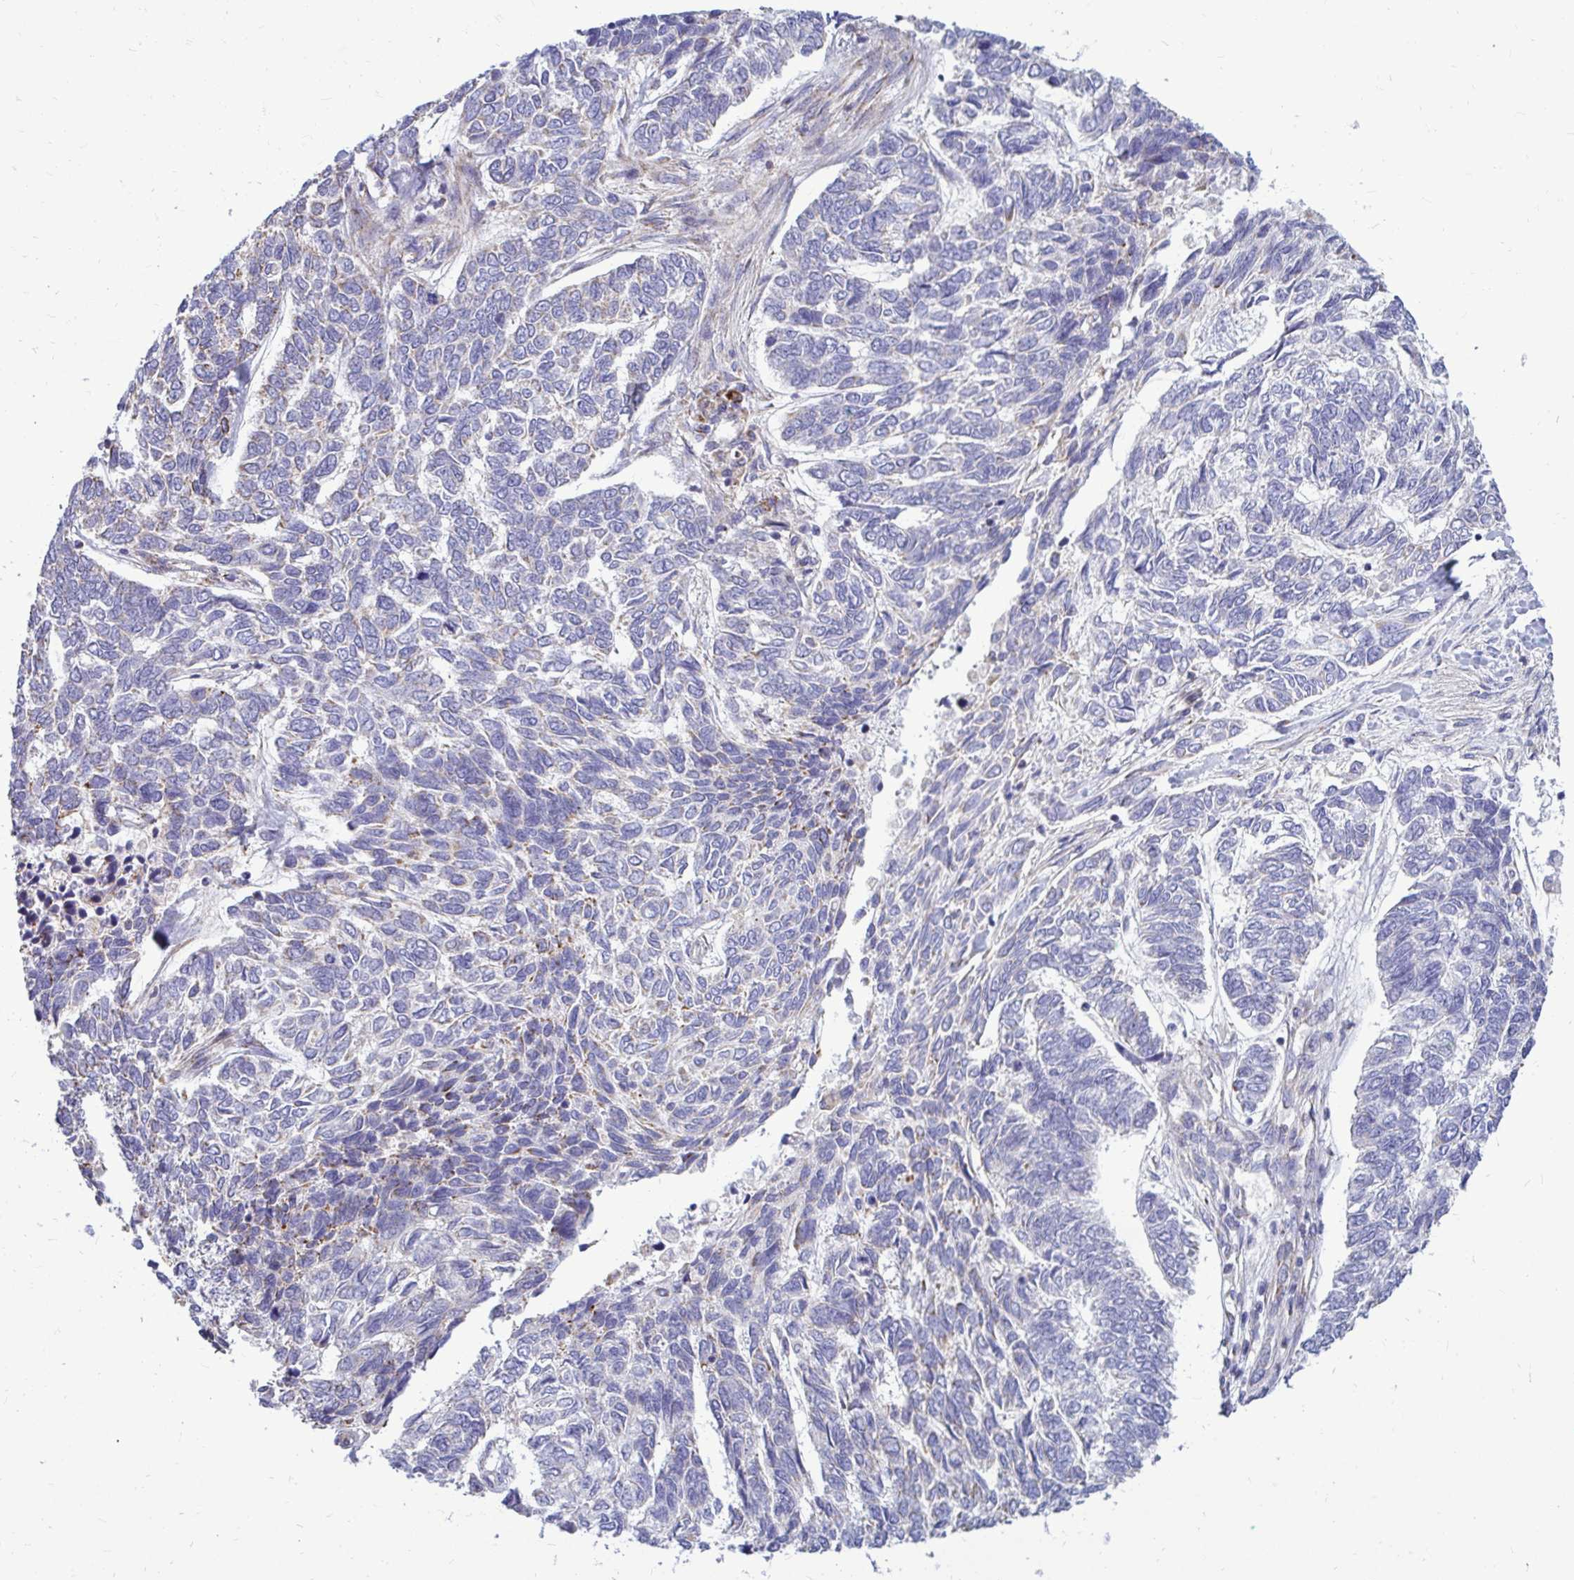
{"staining": {"intensity": "negative", "quantity": "none", "location": "none"}, "tissue": "skin cancer", "cell_type": "Tumor cells", "image_type": "cancer", "snomed": [{"axis": "morphology", "description": "Basal cell carcinoma"}, {"axis": "topography", "description": "Skin"}], "caption": "High magnification brightfield microscopy of skin cancer stained with DAB (3,3'-diaminobenzidine) (brown) and counterstained with hematoxylin (blue): tumor cells show no significant positivity.", "gene": "OR10R2", "patient": {"sex": "female", "age": 65}}